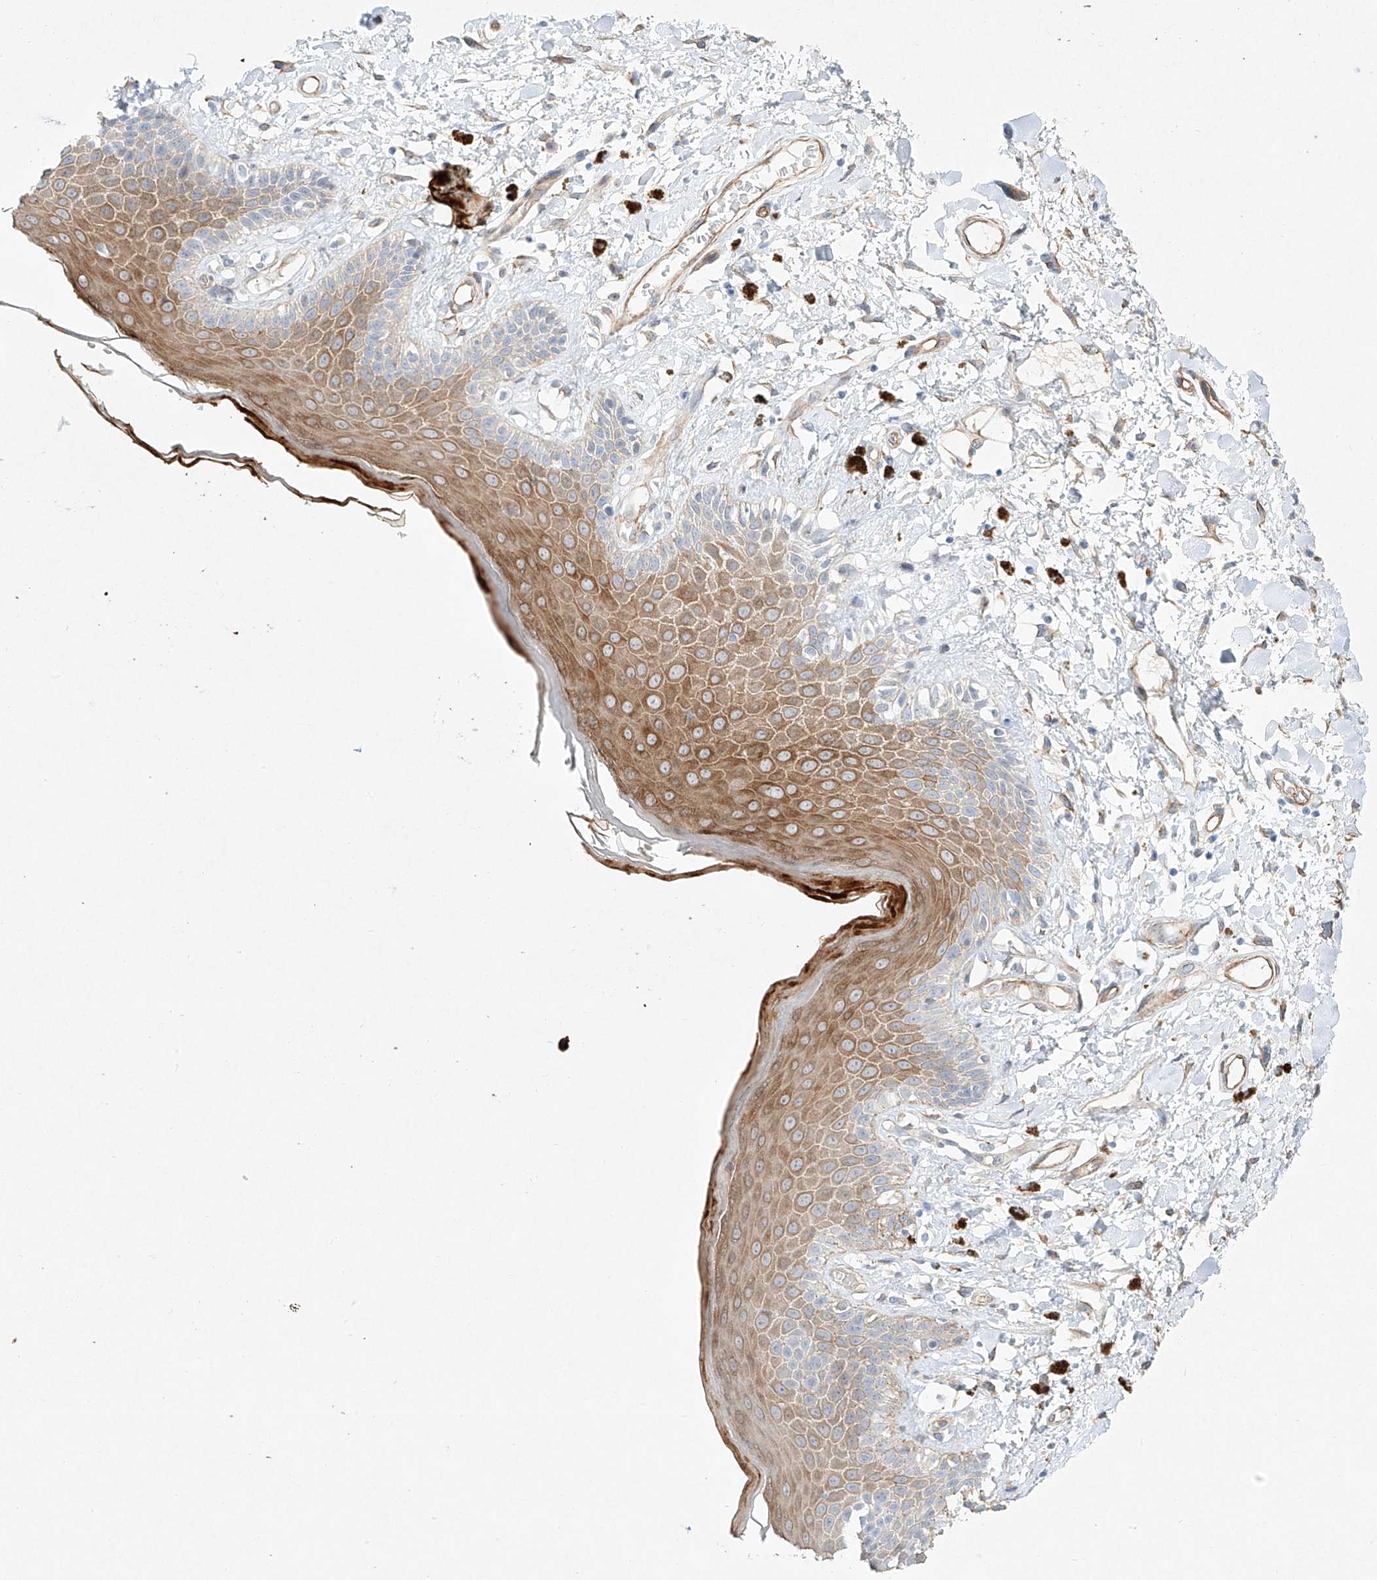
{"staining": {"intensity": "strong", "quantity": "<25%", "location": "cytoplasmic/membranous"}, "tissue": "skin", "cell_type": "Epidermal cells", "image_type": "normal", "snomed": [{"axis": "morphology", "description": "Normal tissue, NOS"}, {"axis": "topography", "description": "Anal"}], "caption": "This is an image of immunohistochemistry (IHC) staining of normal skin, which shows strong expression in the cytoplasmic/membranous of epidermal cells.", "gene": "REEP2", "patient": {"sex": "female", "age": 78}}